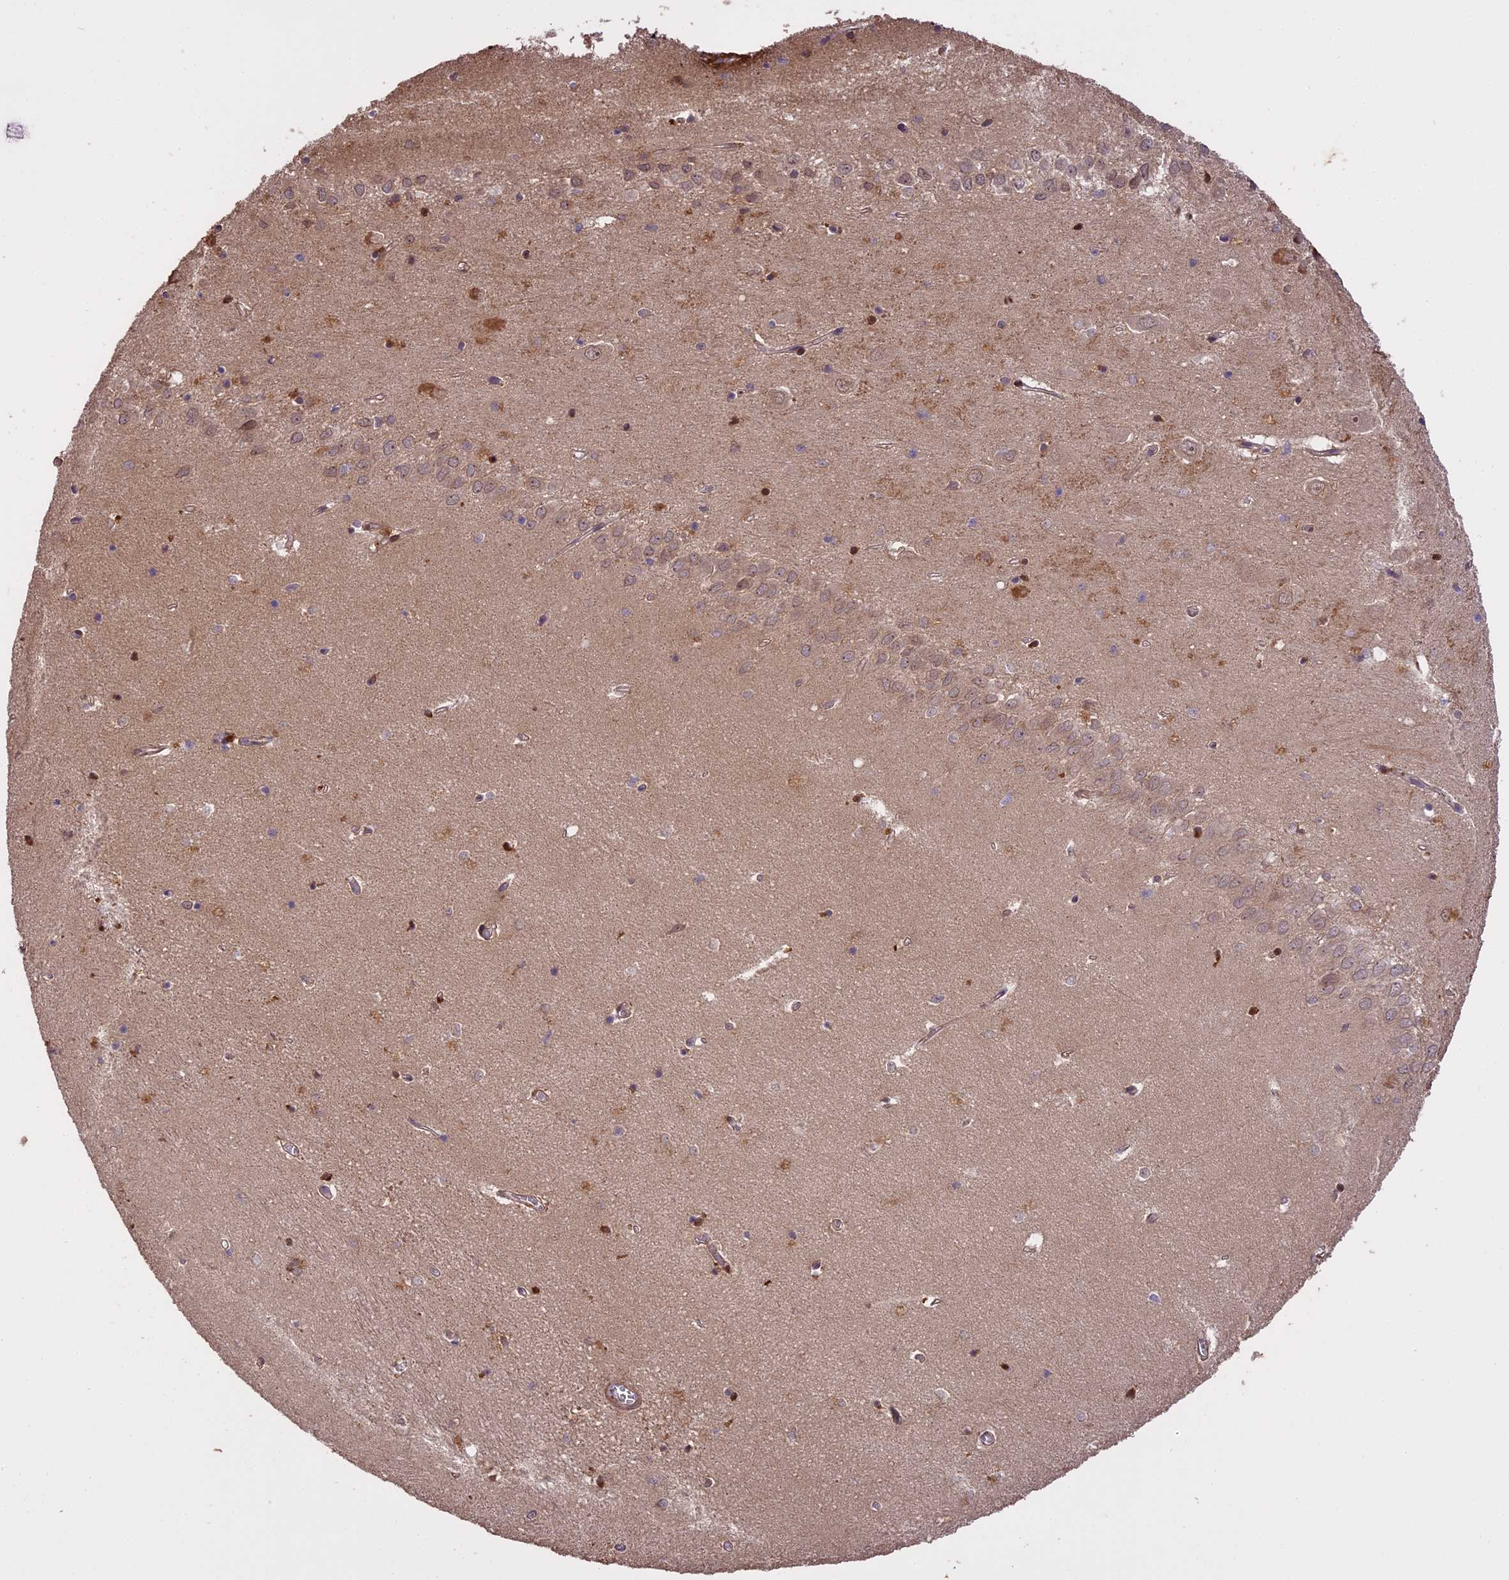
{"staining": {"intensity": "moderate", "quantity": "<25%", "location": "nuclear"}, "tissue": "hippocampus", "cell_type": "Glial cells", "image_type": "normal", "snomed": [{"axis": "morphology", "description": "Normal tissue, NOS"}, {"axis": "topography", "description": "Hippocampus"}], "caption": "Immunohistochemical staining of normal hippocampus demonstrates moderate nuclear protein positivity in approximately <25% of glial cells. (IHC, brightfield microscopy, high magnification).", "gene": "PRELID2", "patient": {"sex": "female", "age": 64}}